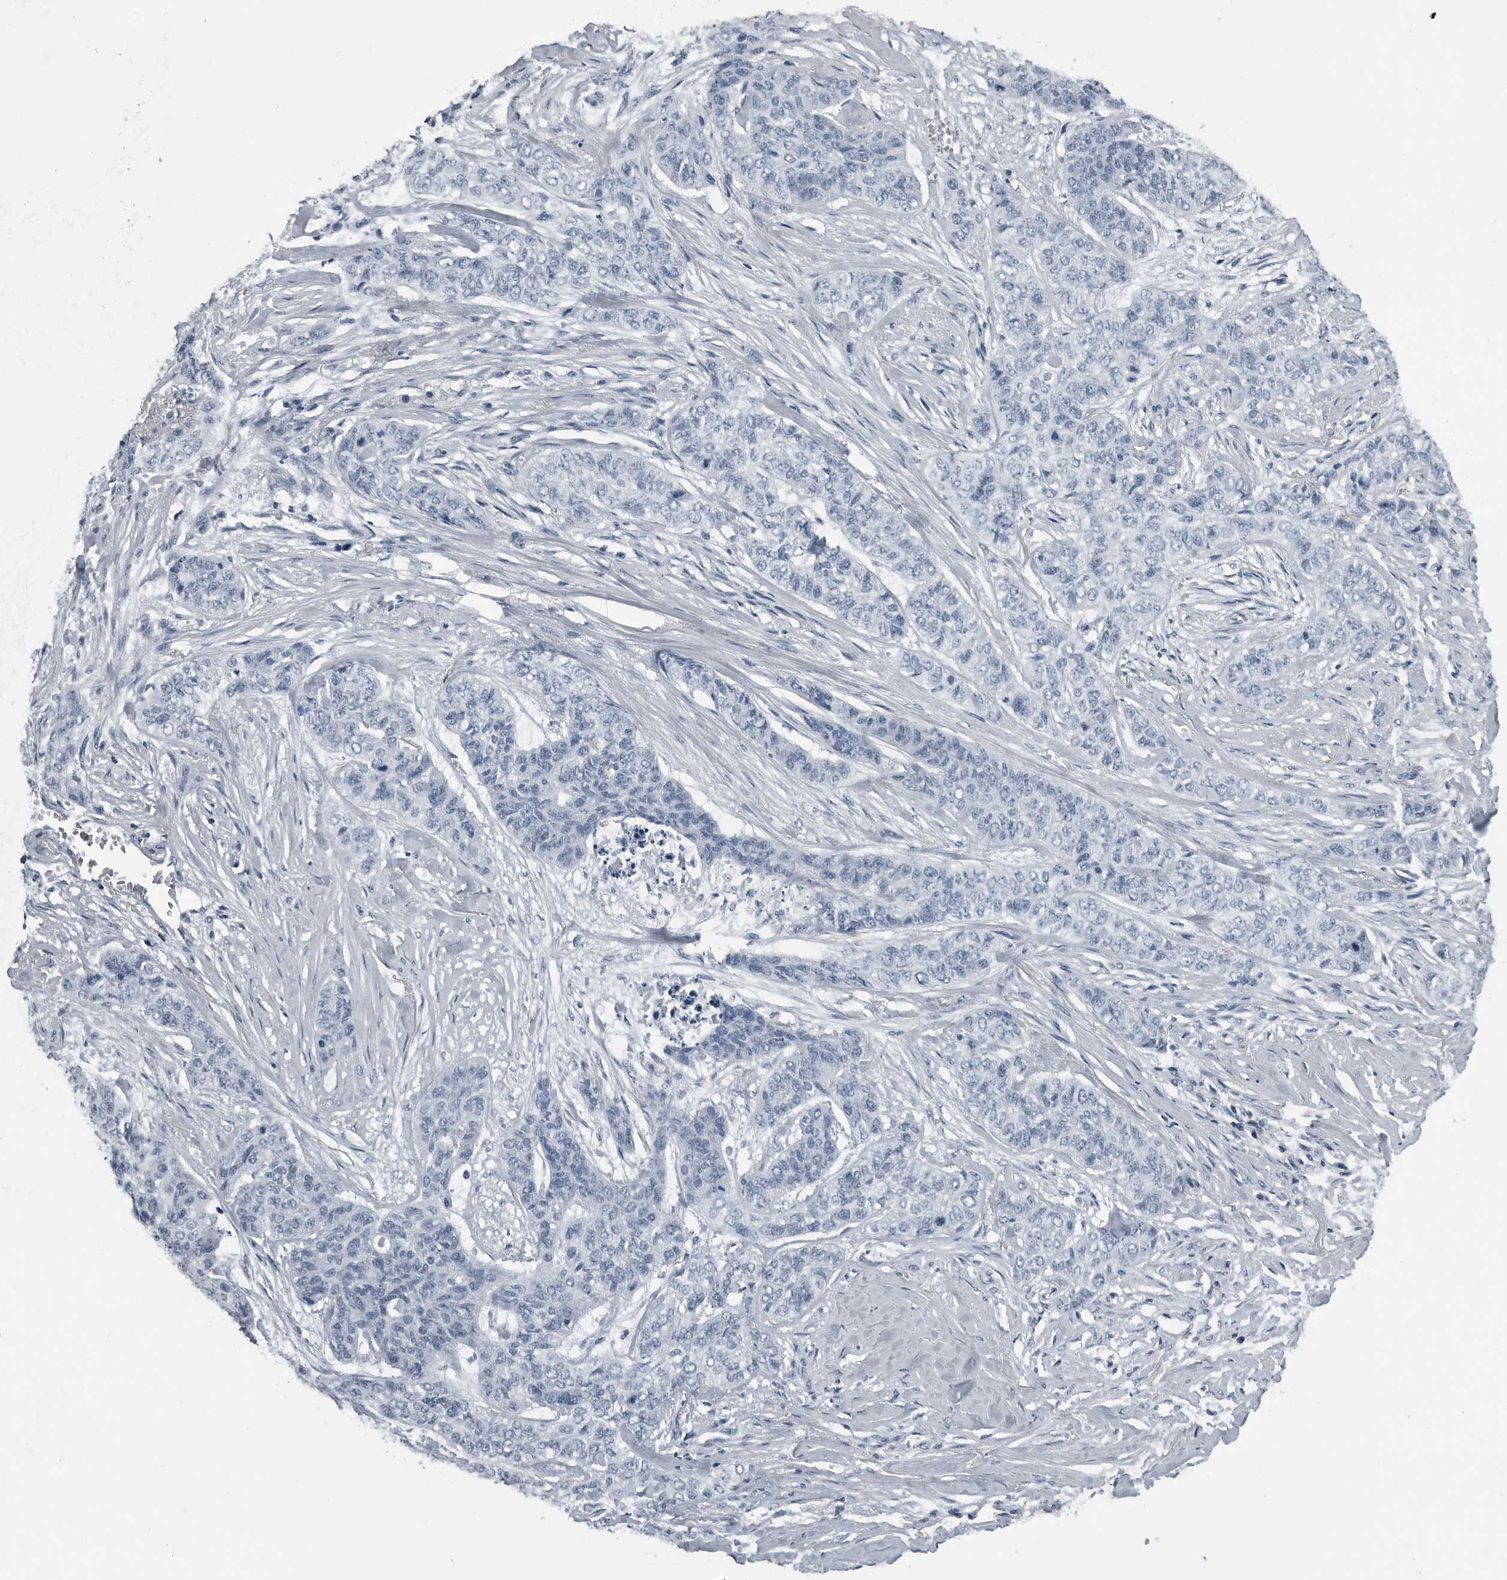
{"staining": {"intensity": "negative", "quantity": "none", "location": "none"}, "tissue": "skin cancer", "cell_type": "Tumor cells", "image_type": "cancer", "snomed": [{"axis": "morphology", "description": "Basal cell carcinoma"}, {"axis": "topography", "description": "Skin"}], "caption": "Skin cancer was stained to show a protein in brown. There is no significant expression in tumor cells.", "gene": "PRSS1", "patient": {"sex": "female", "age": 64}}